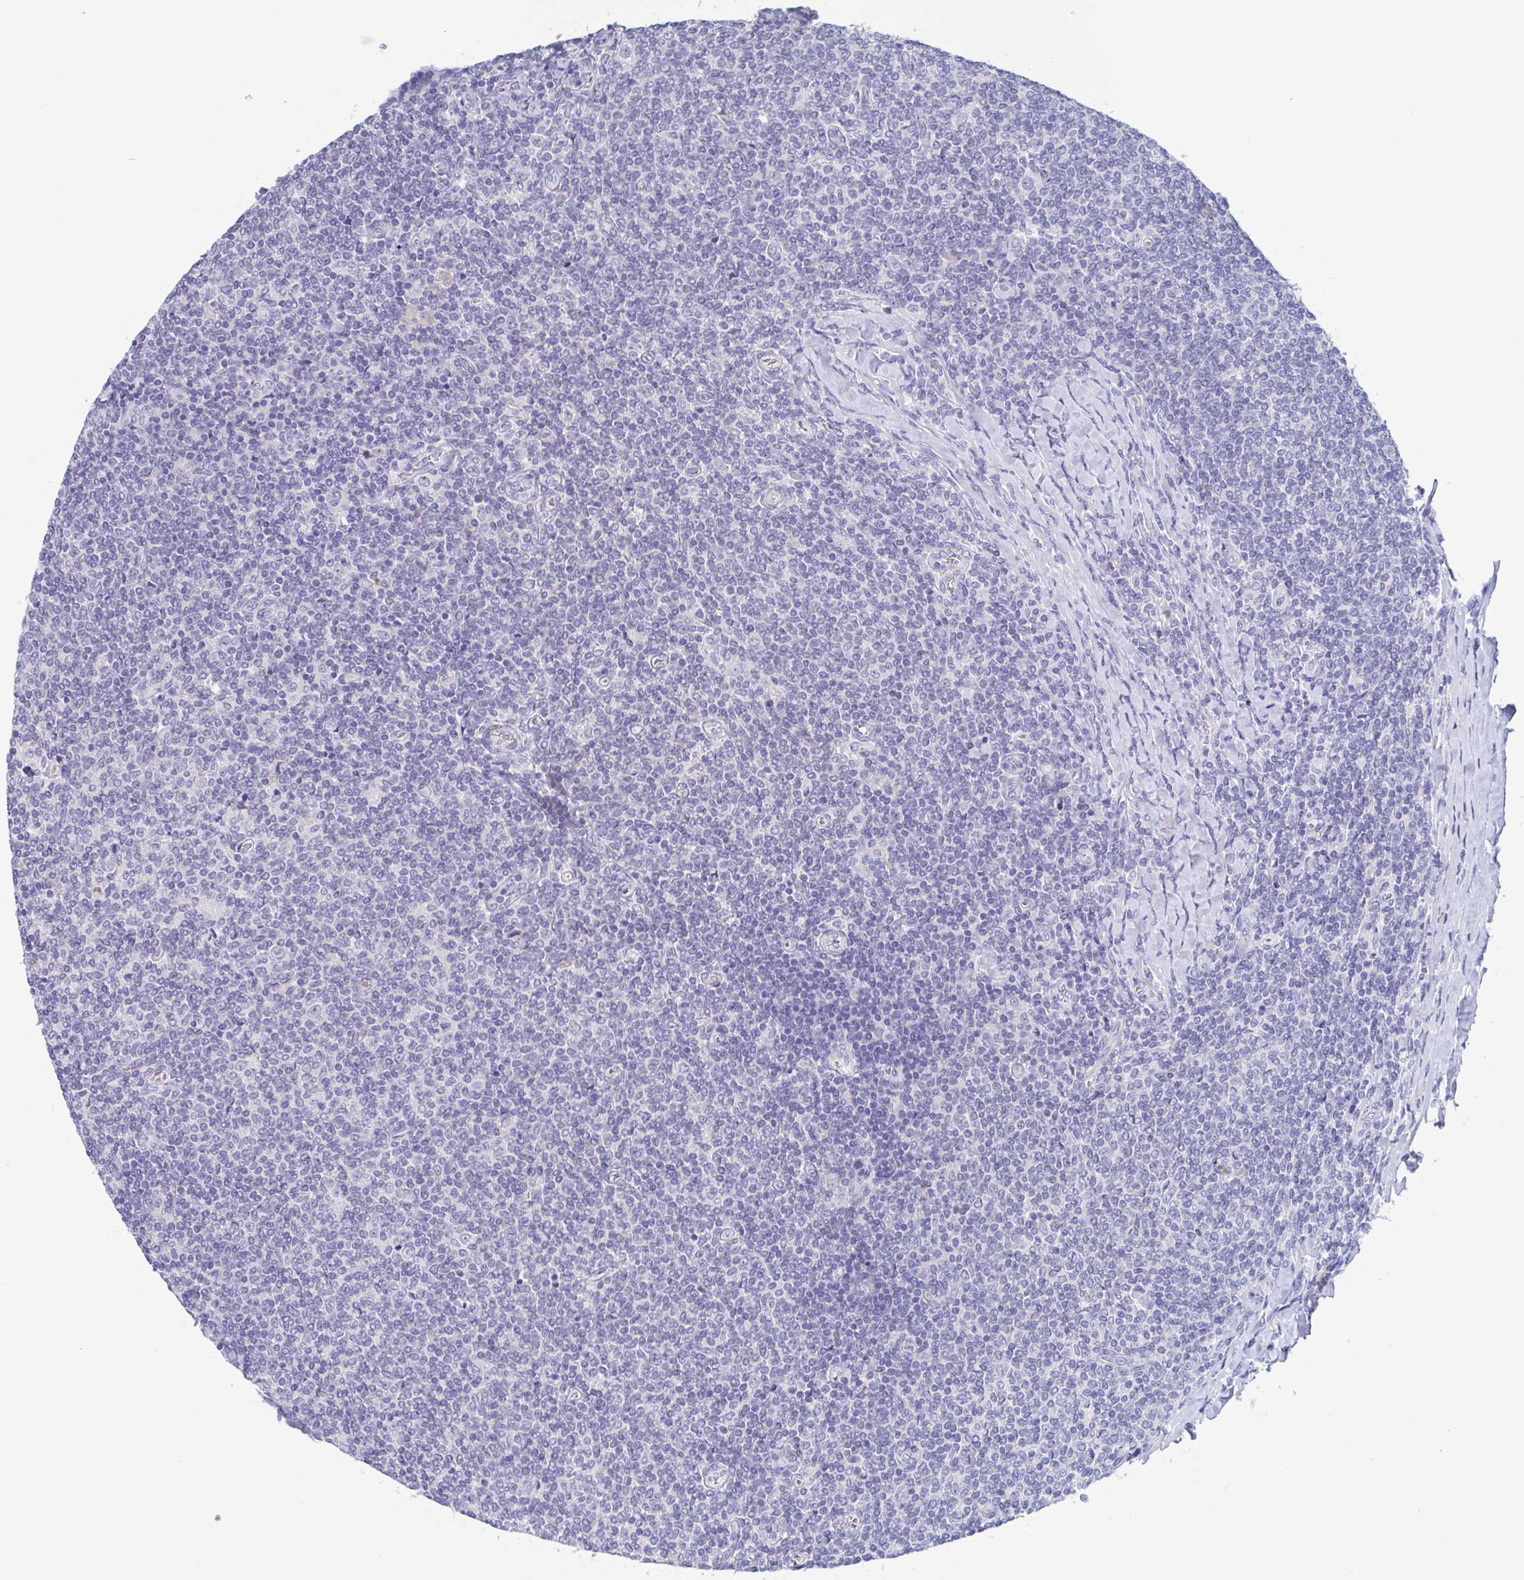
{"staining": {"intensity": "negative", "quantity": "none", "location": "none"}, "tissue": "lymphoma", "cell_type": "Tumor cells", "image_type": "cancer", "snomed": [{"axis": "morphology", "description": "Malignant lymphoma, non-Hodgkin's type, Low grade"}, {"axis": "topography", "description": "Lymph node"}], "caption": "Tumor cells are negative for protein expression in human low-grade malignant lymphoma, non-Hodgkin's type. Nuclei are stained in blue.", "gene": "ZNHIT2", "patient": {"sex": "male", "age": 52}}